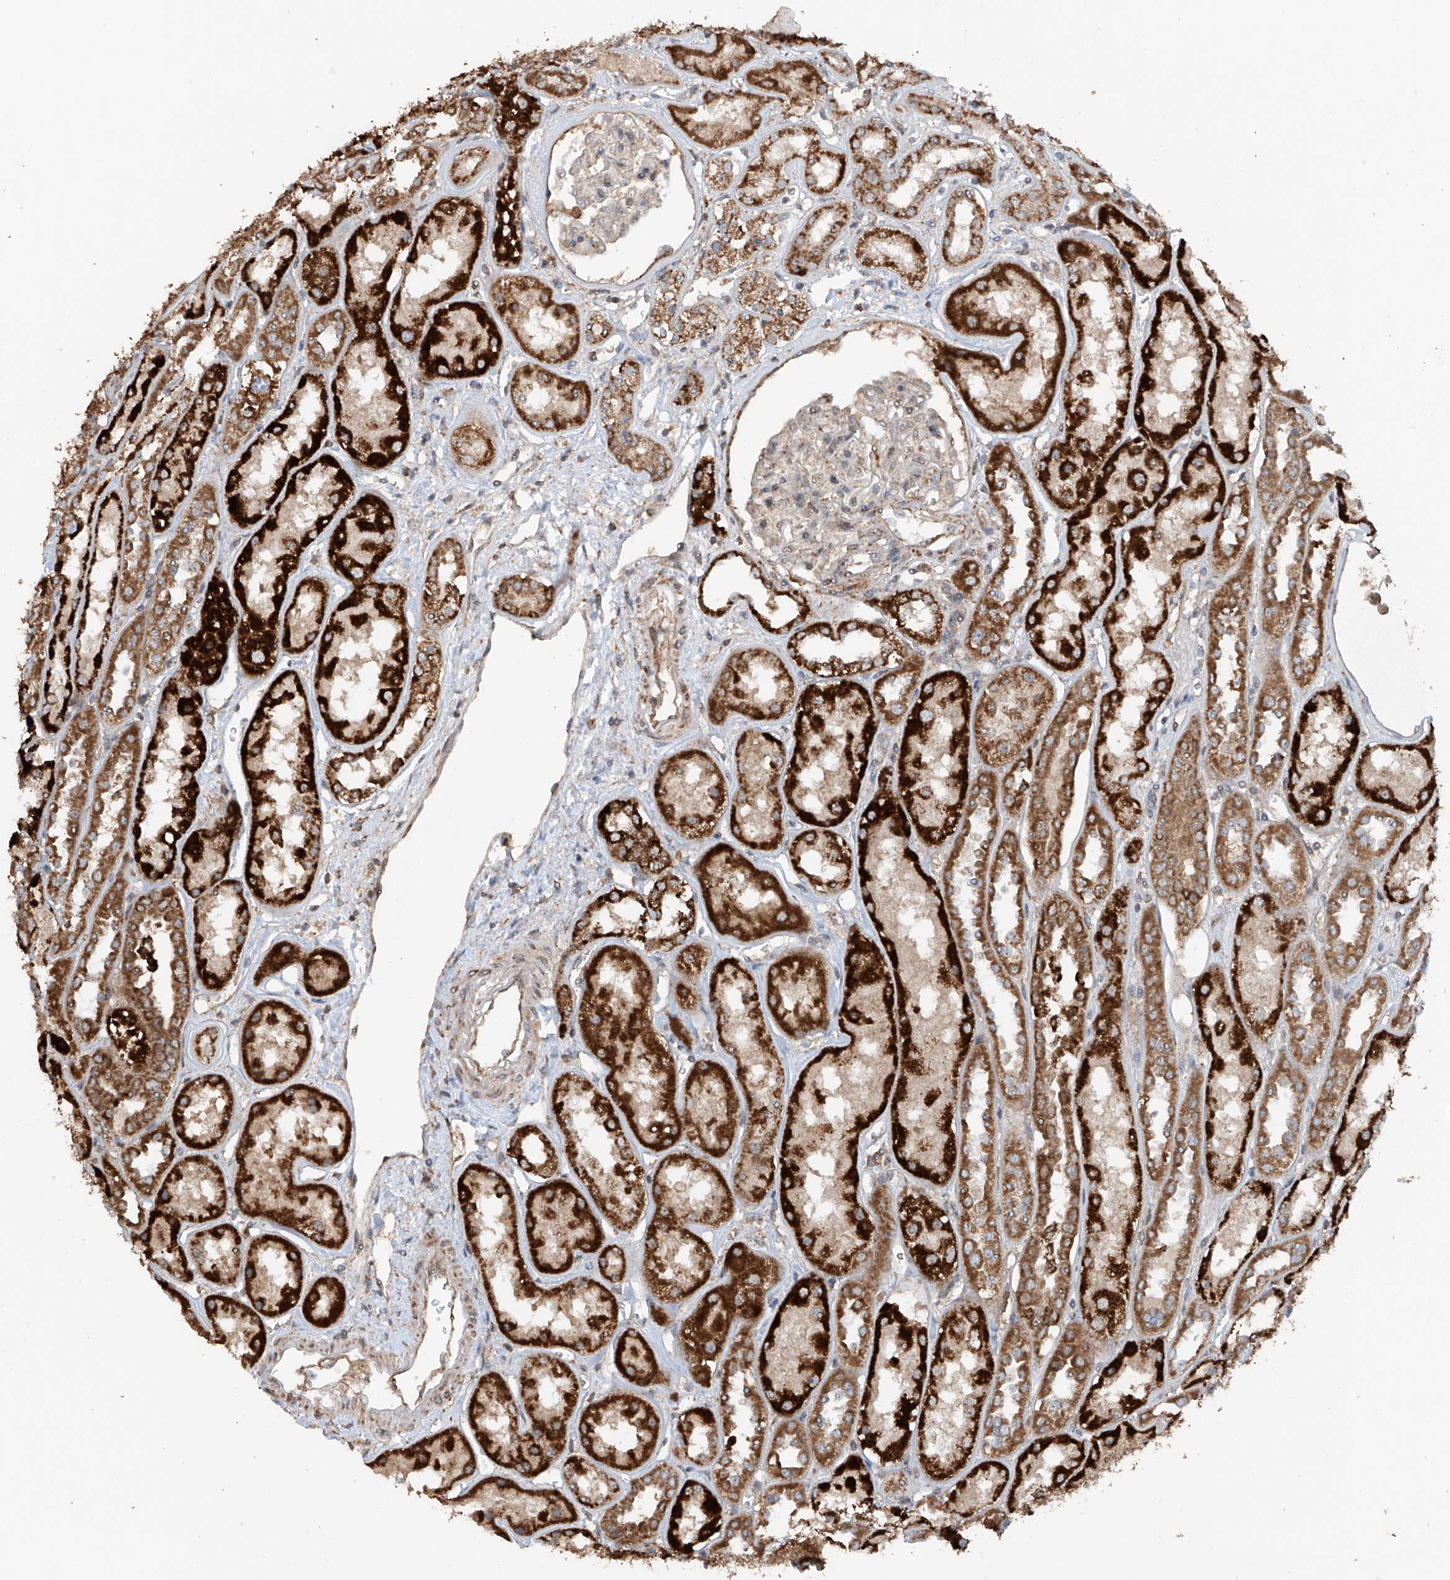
{"staining": {"intensity": "negative", "quantity": "none", "location": "none"}, "tissue": "kidney", "cell_type": "Cells in glomeruli", "image_type": "normal", "snomed": [{"axis": "morphology", "description": "Normal tissue, NOS"}, {"axis": "topography", "description": "Kidney"}], "caption": "DAB (3,3'-diaminobenzidine) immunohistochemical staining of normal kidney displays no significant positivity in cells in glomeruli. Brightfield microscopy of immunohistochemistry (IHC) stained with DAB (brown) and hematoxylin (blue), captured at high magnification.", "gene": "SAMD3", "patient": {"sex": "male", "age": 70}}